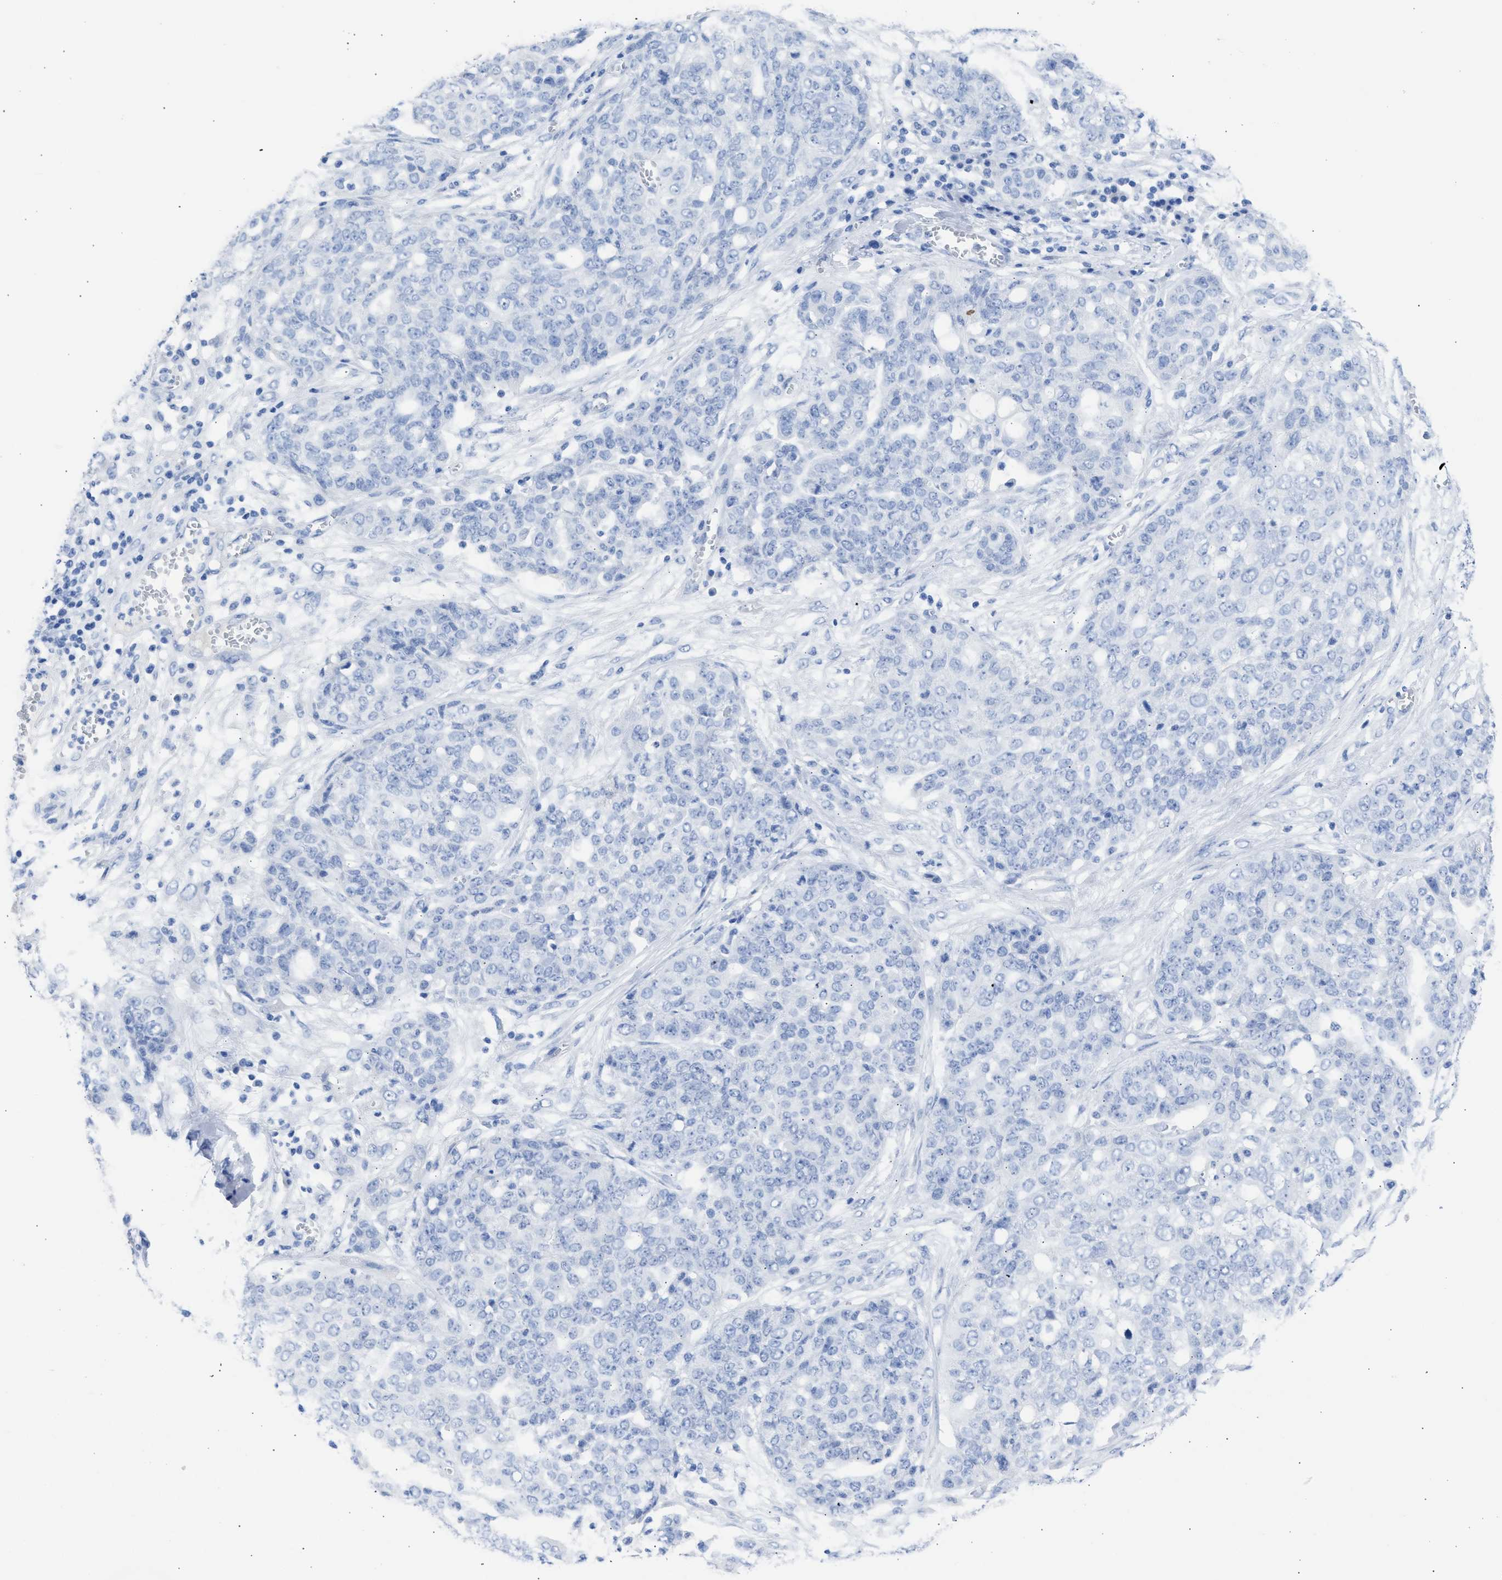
{"staining": {"intensity": "negative", "quantity": "none", "location": "none"}, "tissue": "ovarian cancer", "cell_type": "Tumor cells", "image_type": "cancer", "snomed": [{"axis": "morphology", "description": "Cystadenocarcinoma, serous, NOS"}, {"axis": "topography", "description": "Soft tissue"}, {"axis": "topography", "description": "Ovary"}], "caption": "This micrograph is of ovarian serous cystadenocarcinoma stained with IHC to label a protein in brown with the nuclei are counter-stained blue. There is no positivity in tumor cells.", "gene": "NCAM1", "patient": {"sex": "female", "age": 57}}